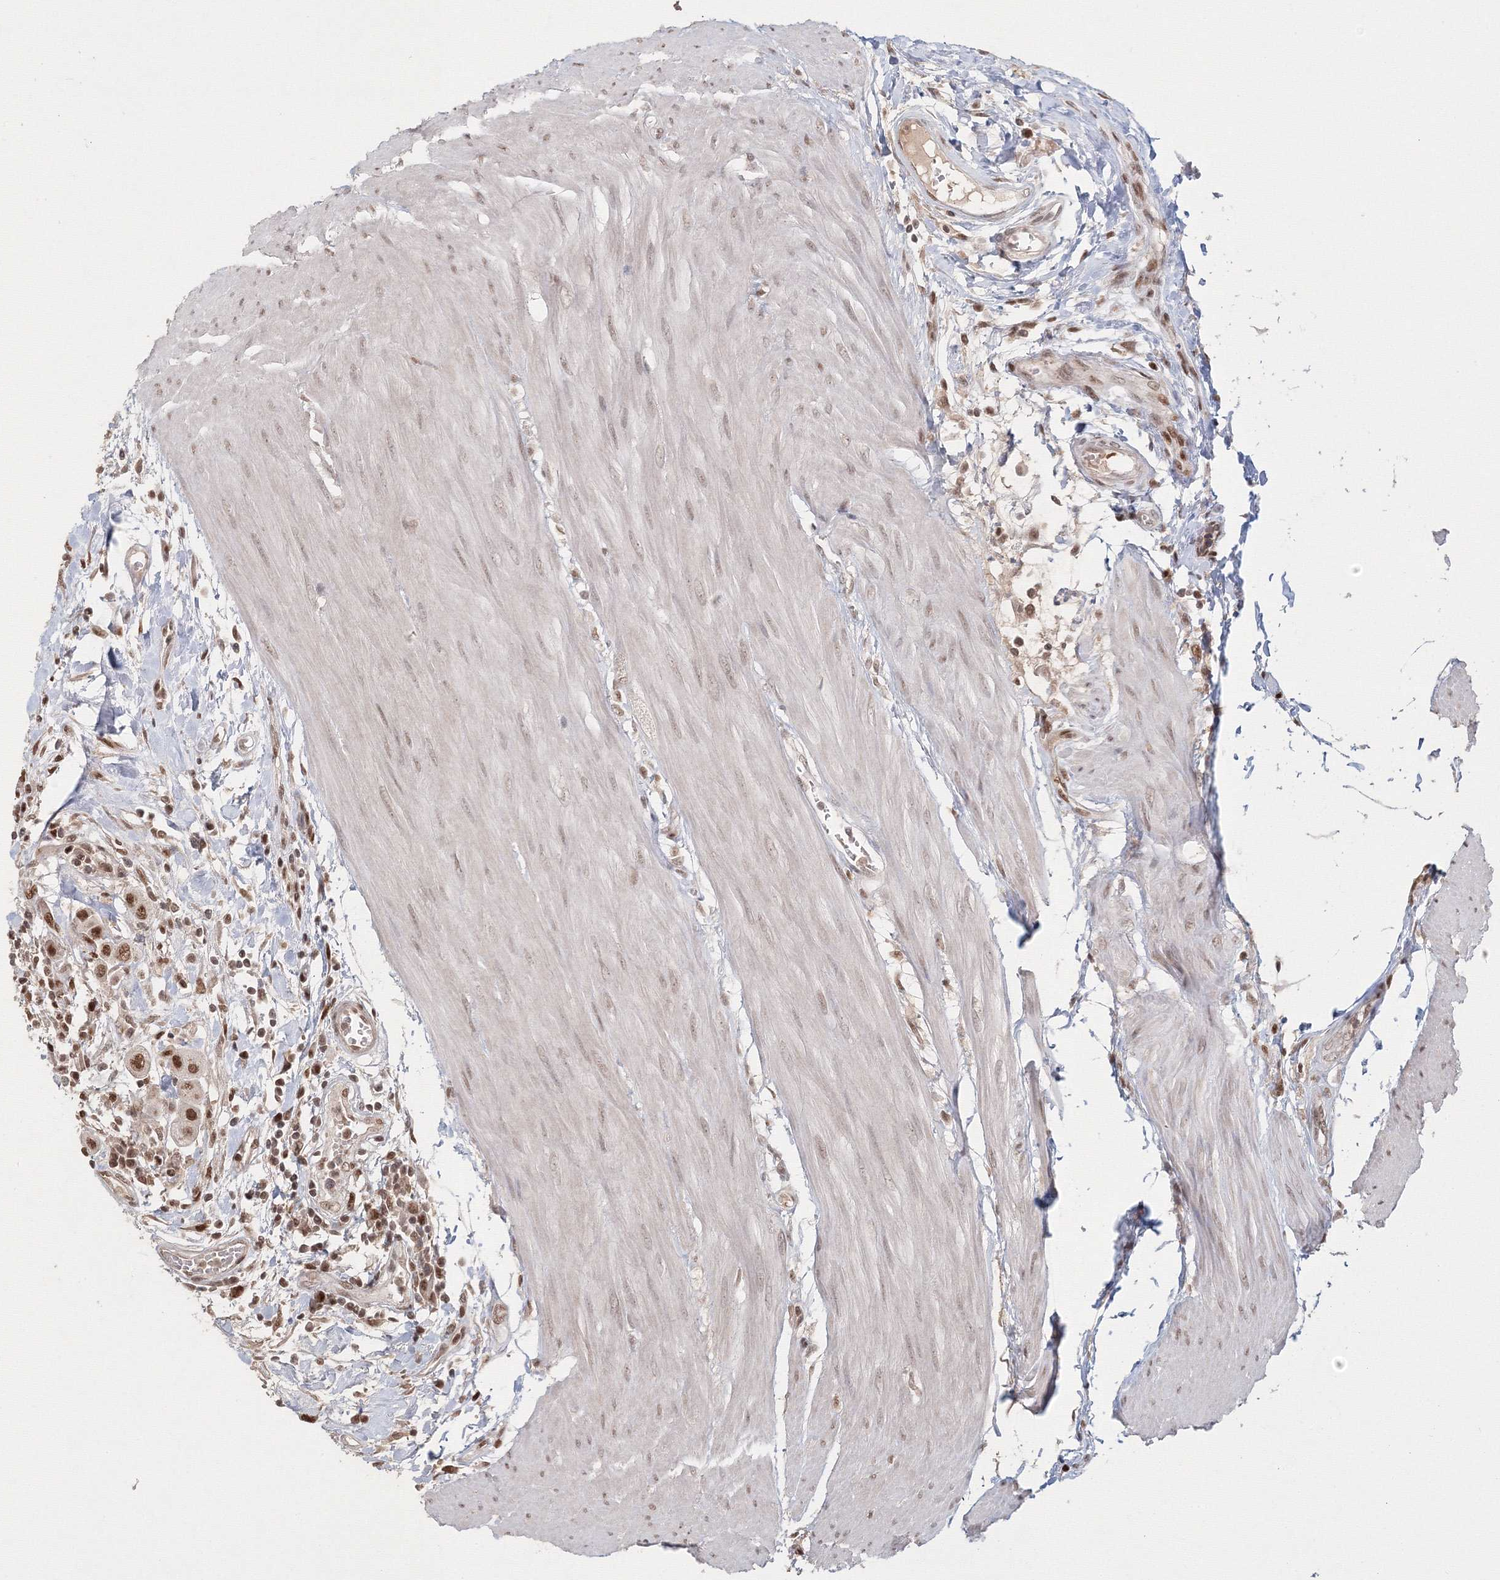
{"staining": {"intensity": "strong", "quantity": ">75%", "location": "nuclear"}, "tissue": "urothelial cancer", "cell_type": "Tumor cells", "image_type": "cancer", "snomed": [{"axis": "morphology", "description": "Urothelial carcinoma, High grade"}, {"axis": "topography", "description": "Urinary bladder"}], "caption": "High-grade urothelial carcinoma stained for a protein exhibits strong nuclear positivity in tumor cells.", "gene": "IWS1", "patient": {"sex": "male", "age": 50}}